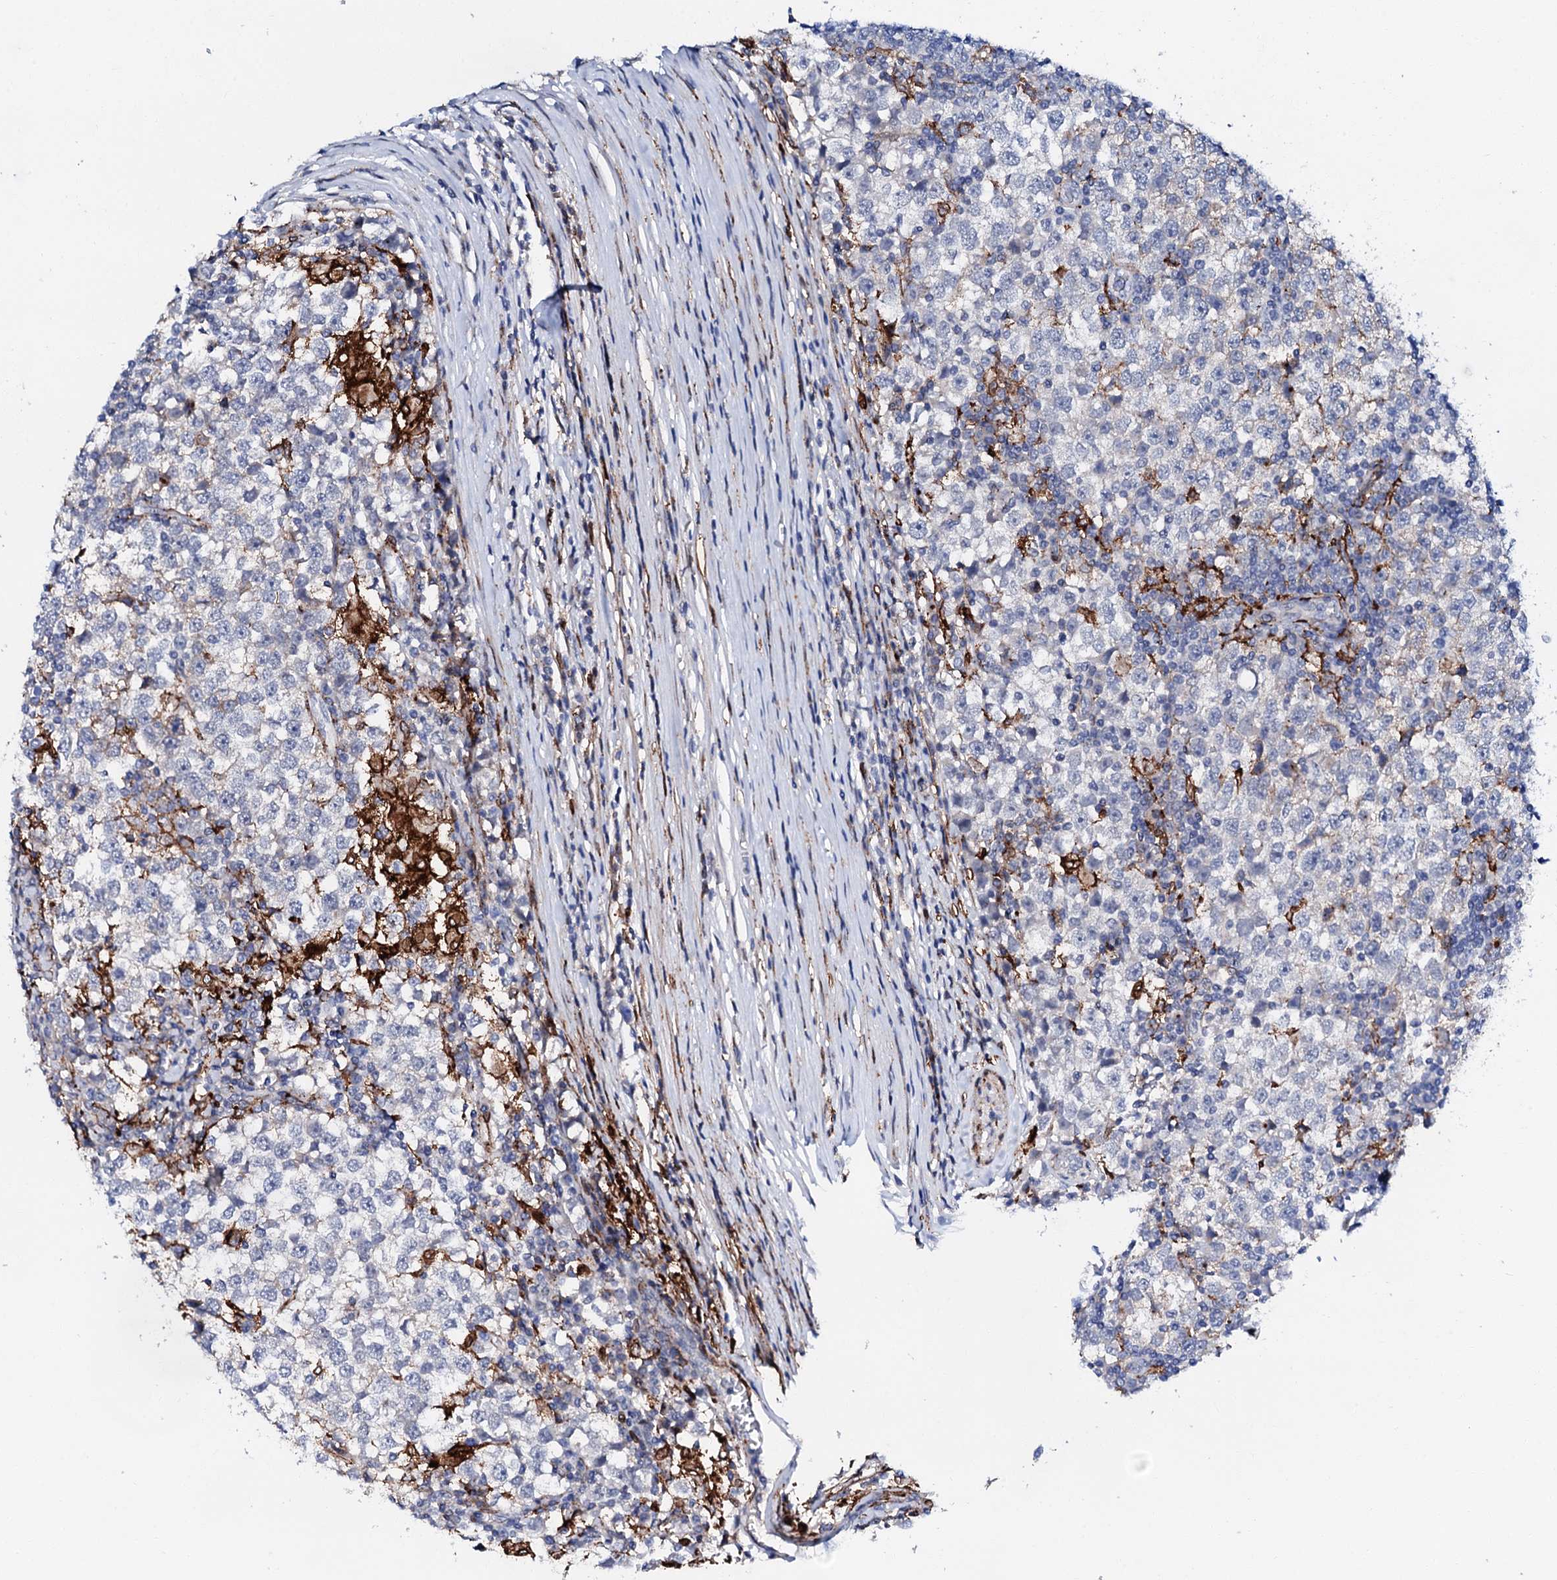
{"staining": {"intensity": "negative", "quantity": "none", "location": "none"}, "tissue": "testis cancer", "cell_type": "Tumor cells", "image_type": "cancer", "snomed": [{"axis": "morphology", "description": "Seminoma, NOS"}, {"axis": "topography", "description": "Testis"}], "caption": "Tumor cells are negative for brown protein staining in testis cancer.", "gene": "MED13L", "patient": {"sex": "male", "age": 65}}